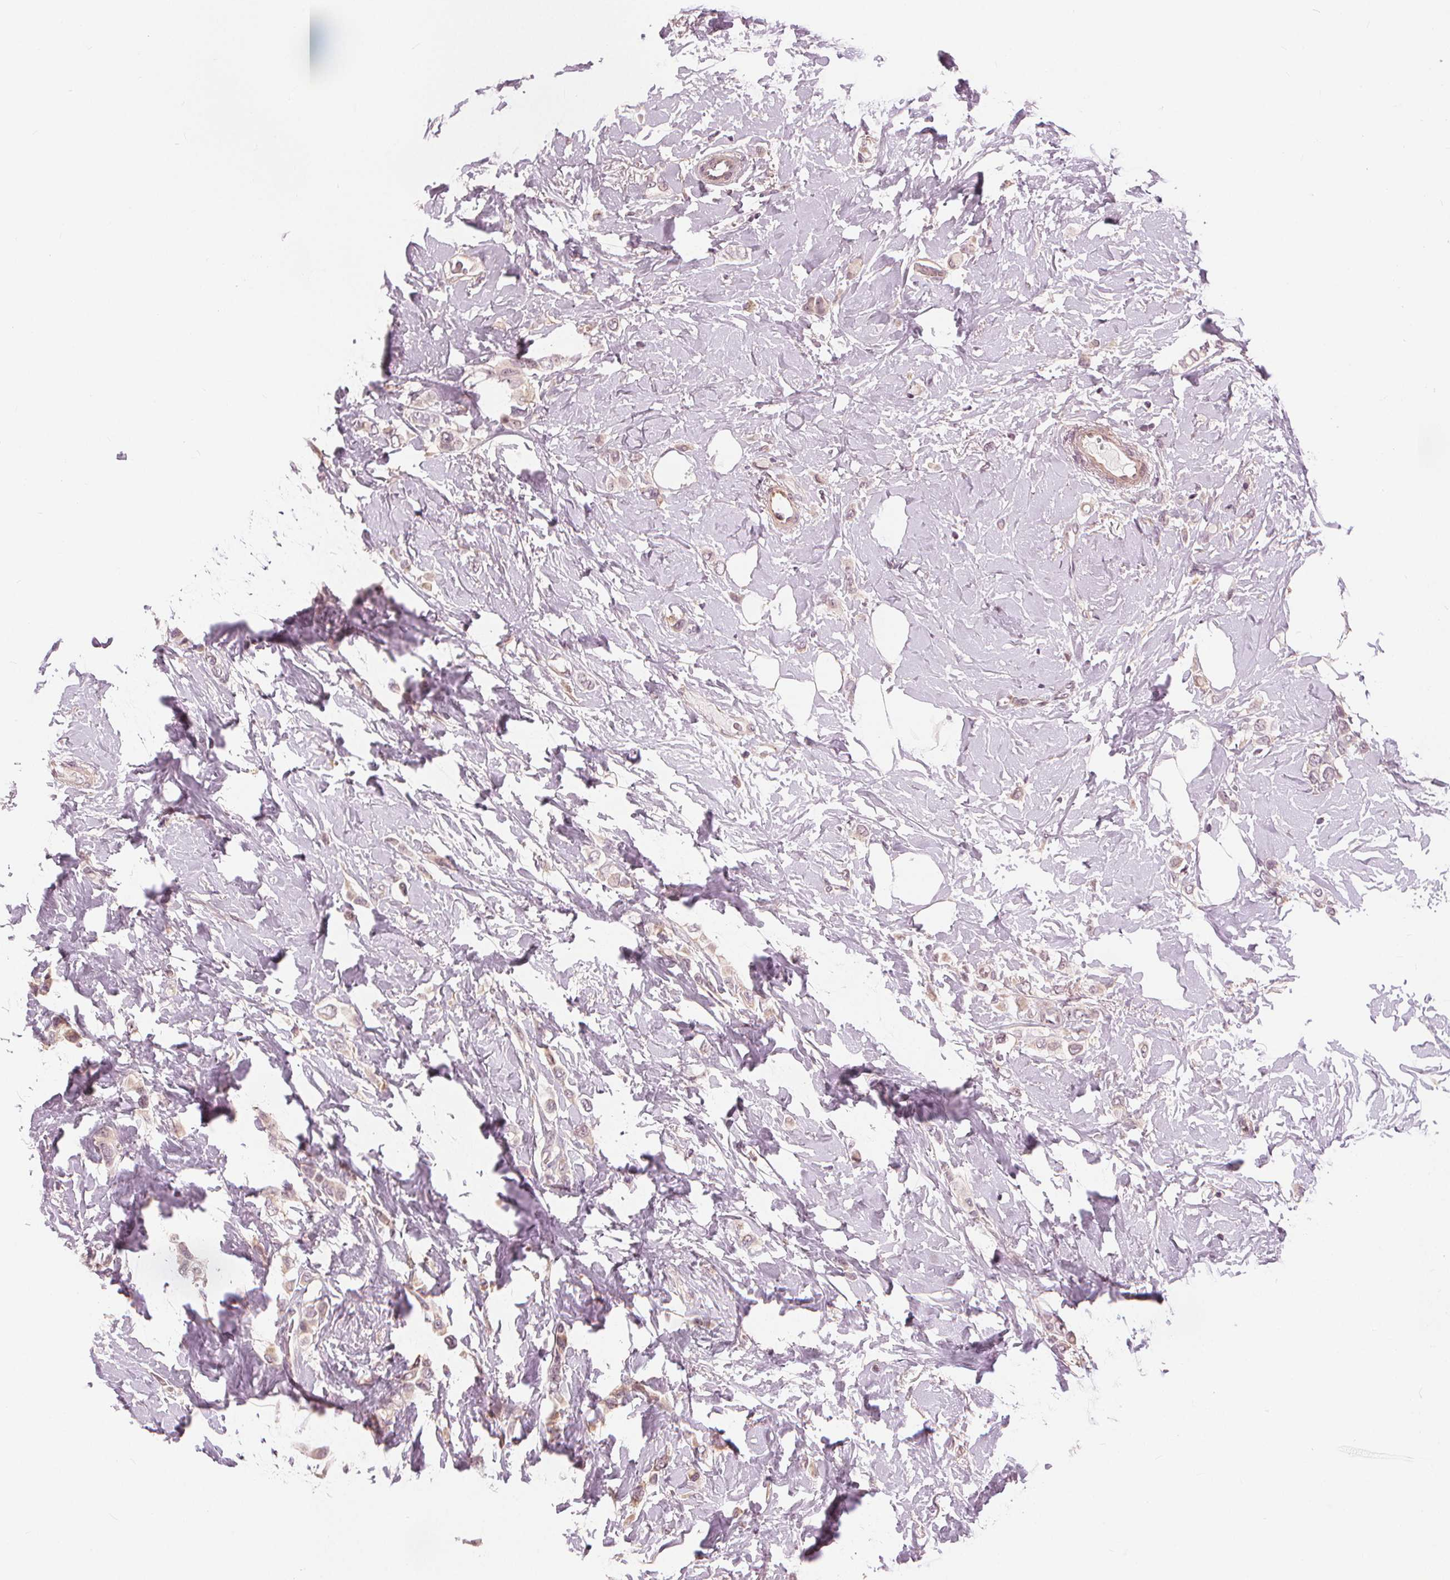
{"staining": {"intensity": "weak", "quantity": "25%-75%", "location": "nuclear"}, "tissue": "breast cancer", "cell_type": "Tumor cells", "image_type": "cancer", "snomed": [{"axis": "morphology", "description": "Lobular carcinoma"}, {"axis": "topography", "description": "Breast"}], "caption": "Breast cancer stained for a protein (brown) demonstrates weak nuclear positive positivity in about 25%-75% of tumor cells.", "gene": "SLC34A1", "patient": {"sex": "female", "age": 66}}